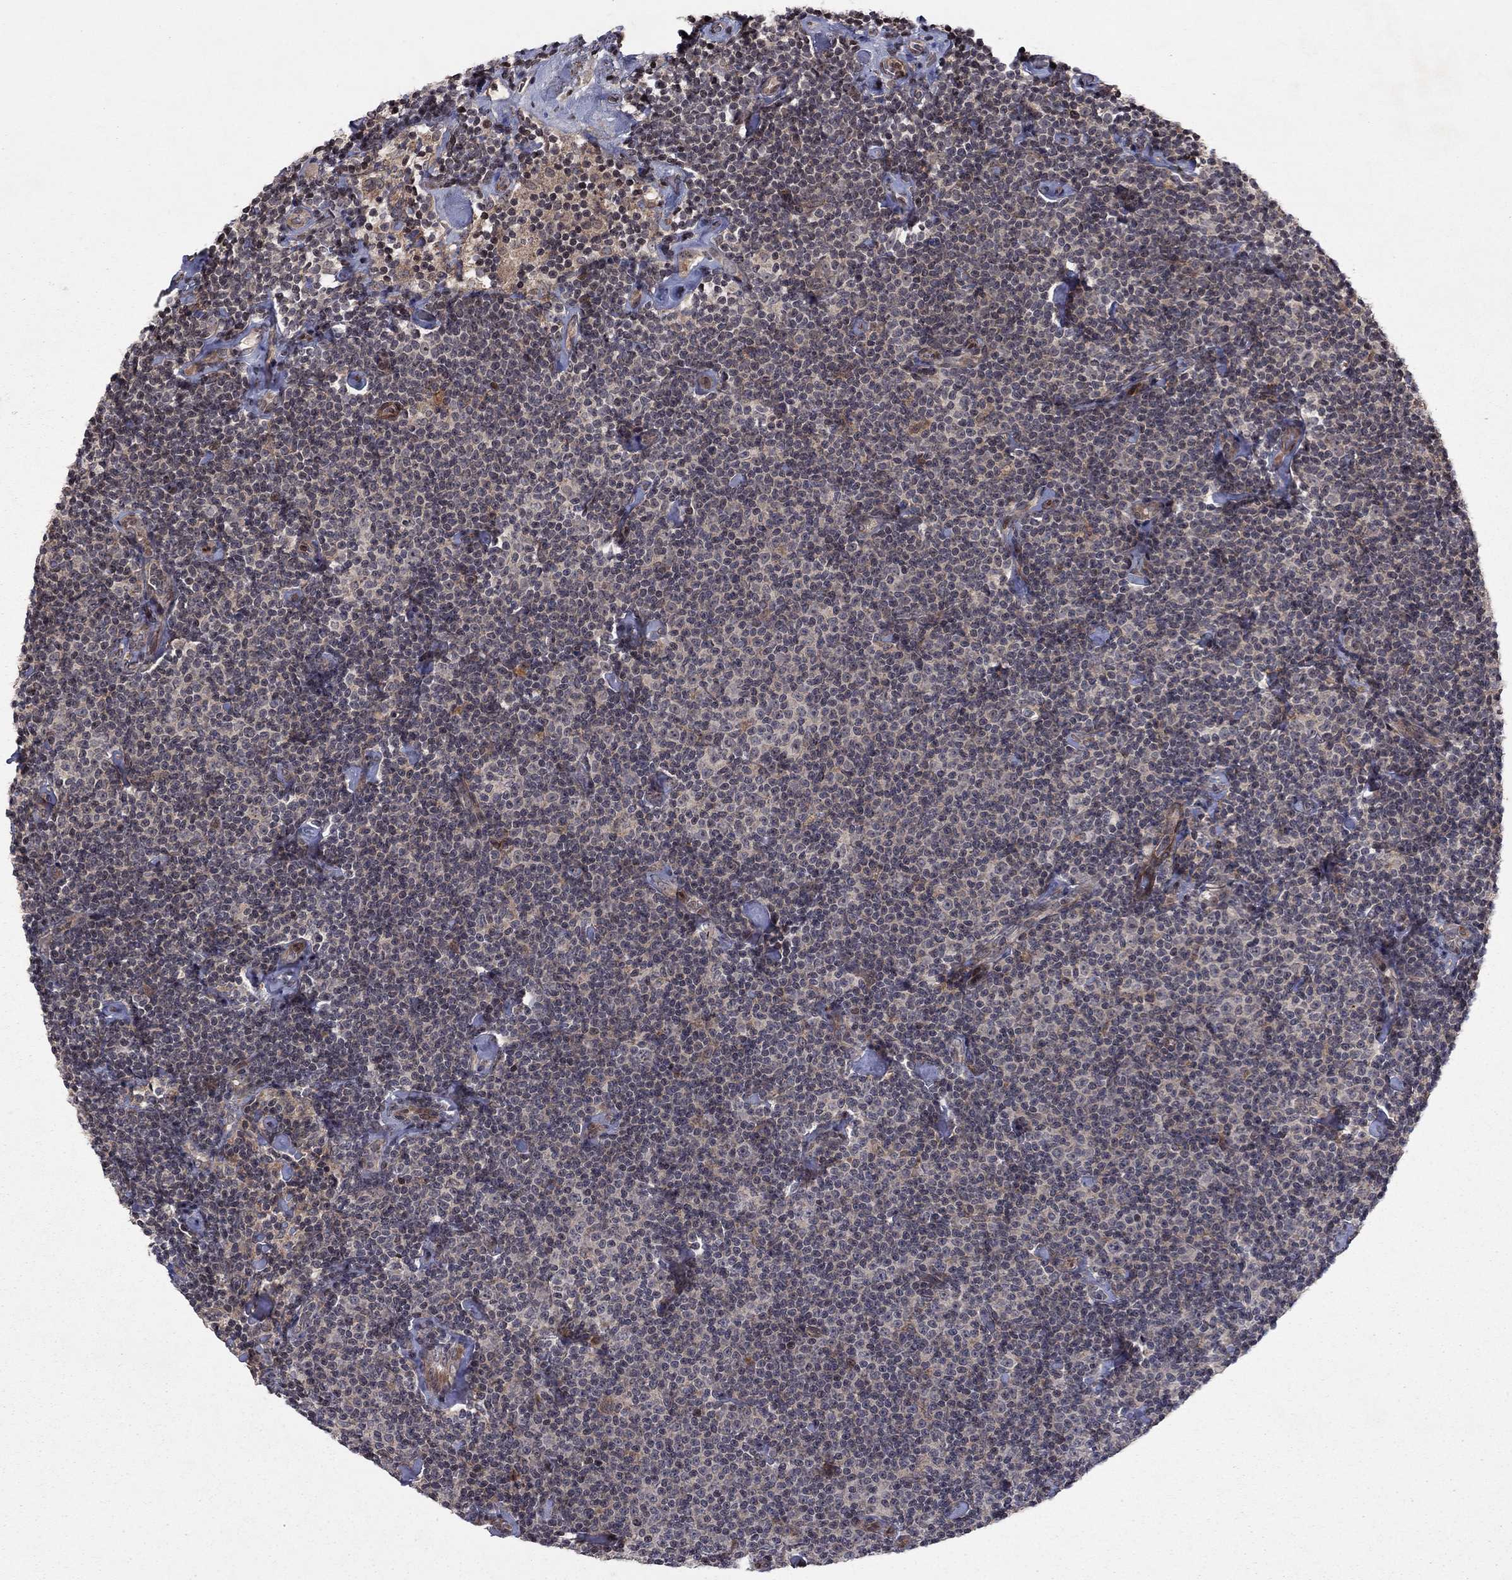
{"staining": {"intensity": "negative", "quantity": "none", "location": "none"}, "tissue": "lymphoma", "cell_type": "Tumor cells", "image_type": "cancer", "snomed": [{"axis": "morphology", "description": "Malignant lymphoma, non-Hodgkin's type, Low grade"}, {"axis": "topography", "description": "Lymph node"}], "caption": "Tumor cells show no significant expression in lymphoma. The staining is performed using DAB (3,3'-diaminobenzidine) brown chromogen with nuclei counter-stained in using hematoxylin.", "gene": "SORBS1", "patient": {"sex": "male", "age": 81}}